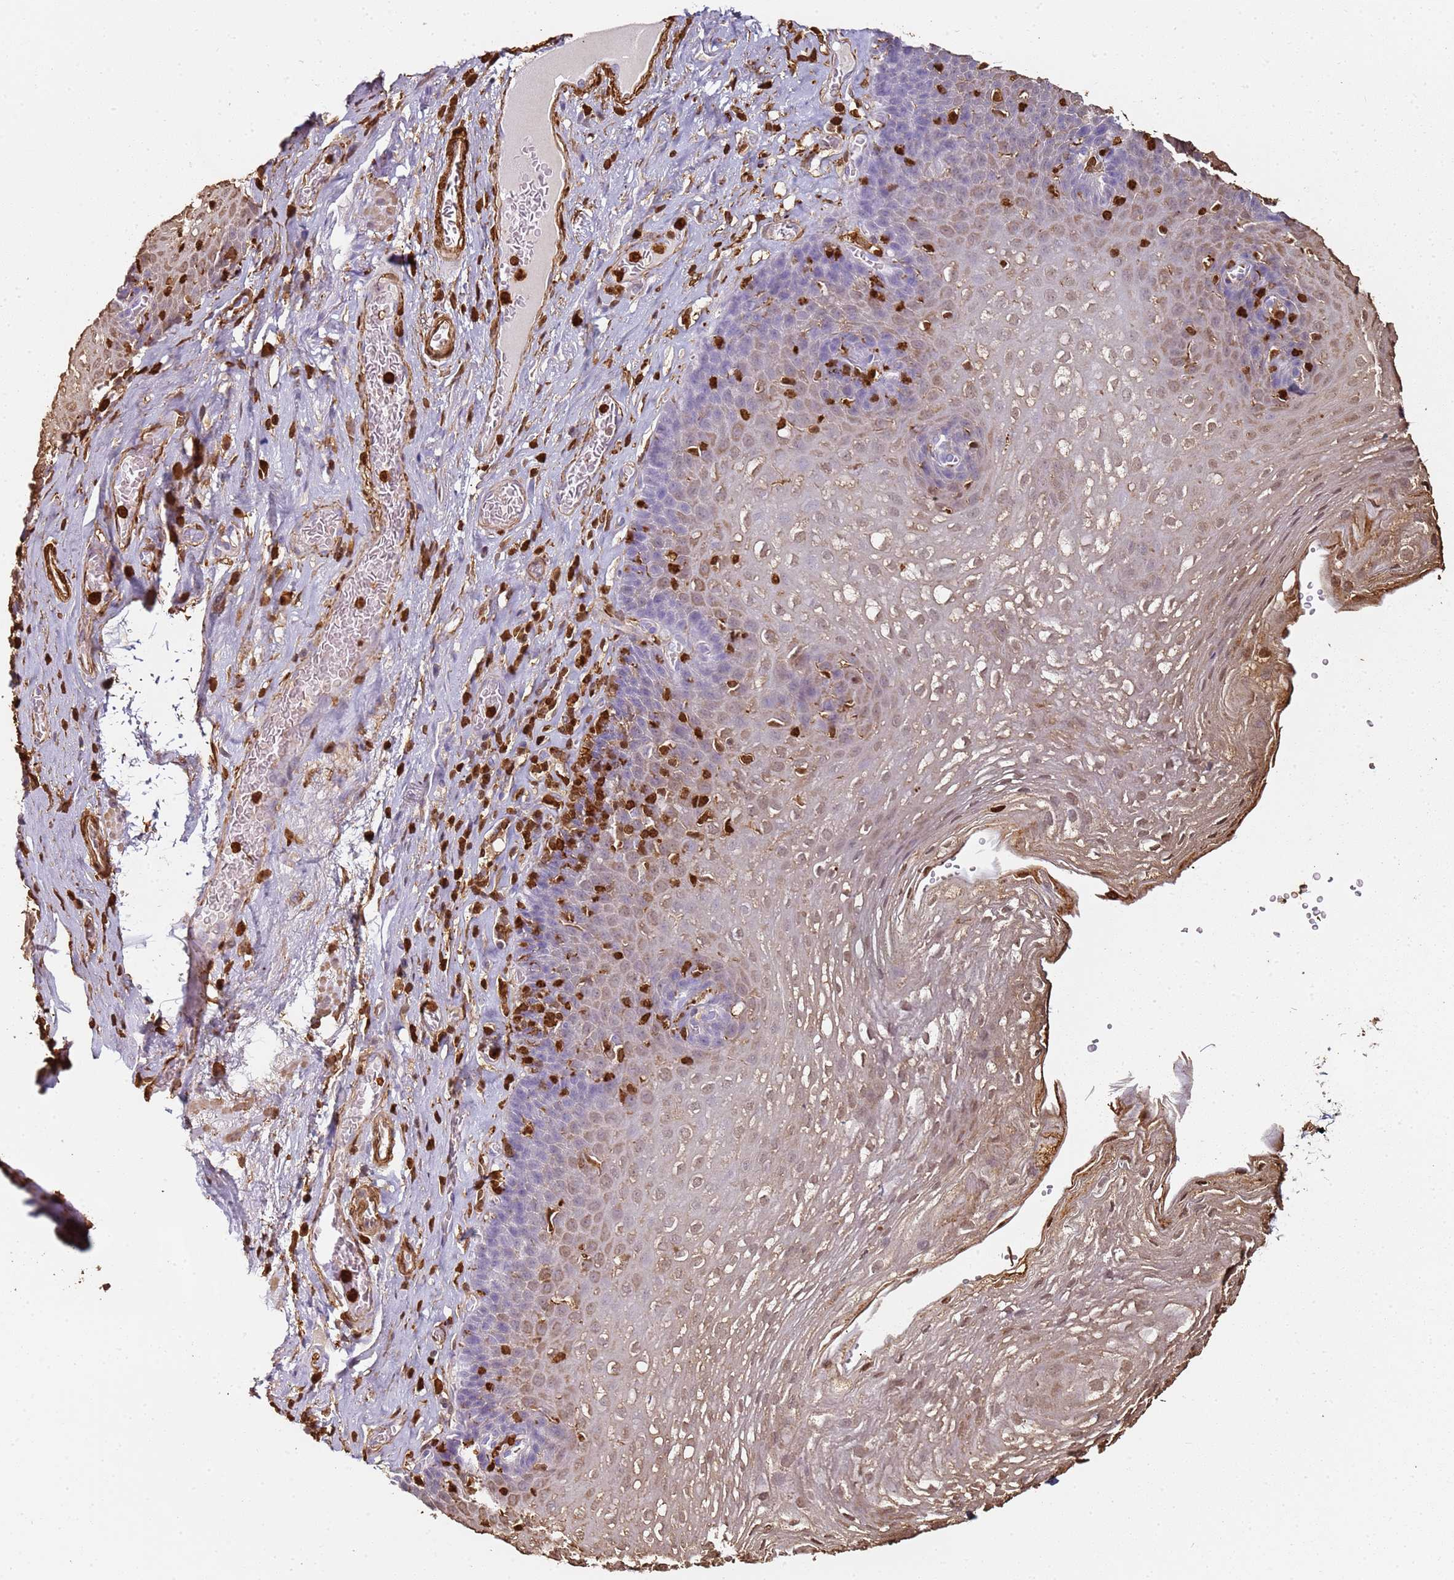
{"staining": {"intensity": "moderate", "quantity": "25%-75%", "location": "cytoplasmic/membranous,nuclear"}, "tissue": "esophagus", "cell_type": "Squamous epithelial cells", "image_type": "normal", "snomed": [{"axis": "morphology", "description": "Normal tissue, NOS"}, {"axis": "topography", "description": "Esophagus"}], "caption": "Immunohistochemistry micrograph of benign esophagus stained for a protein (brown), which exhibits medium levels of moderate cytoplasmic/membranous,nuclear positivity in about 25%-75% of squamous epithelial cells.", "gene": "S100A4", "patient": {"sex": "female", "age": 66}}